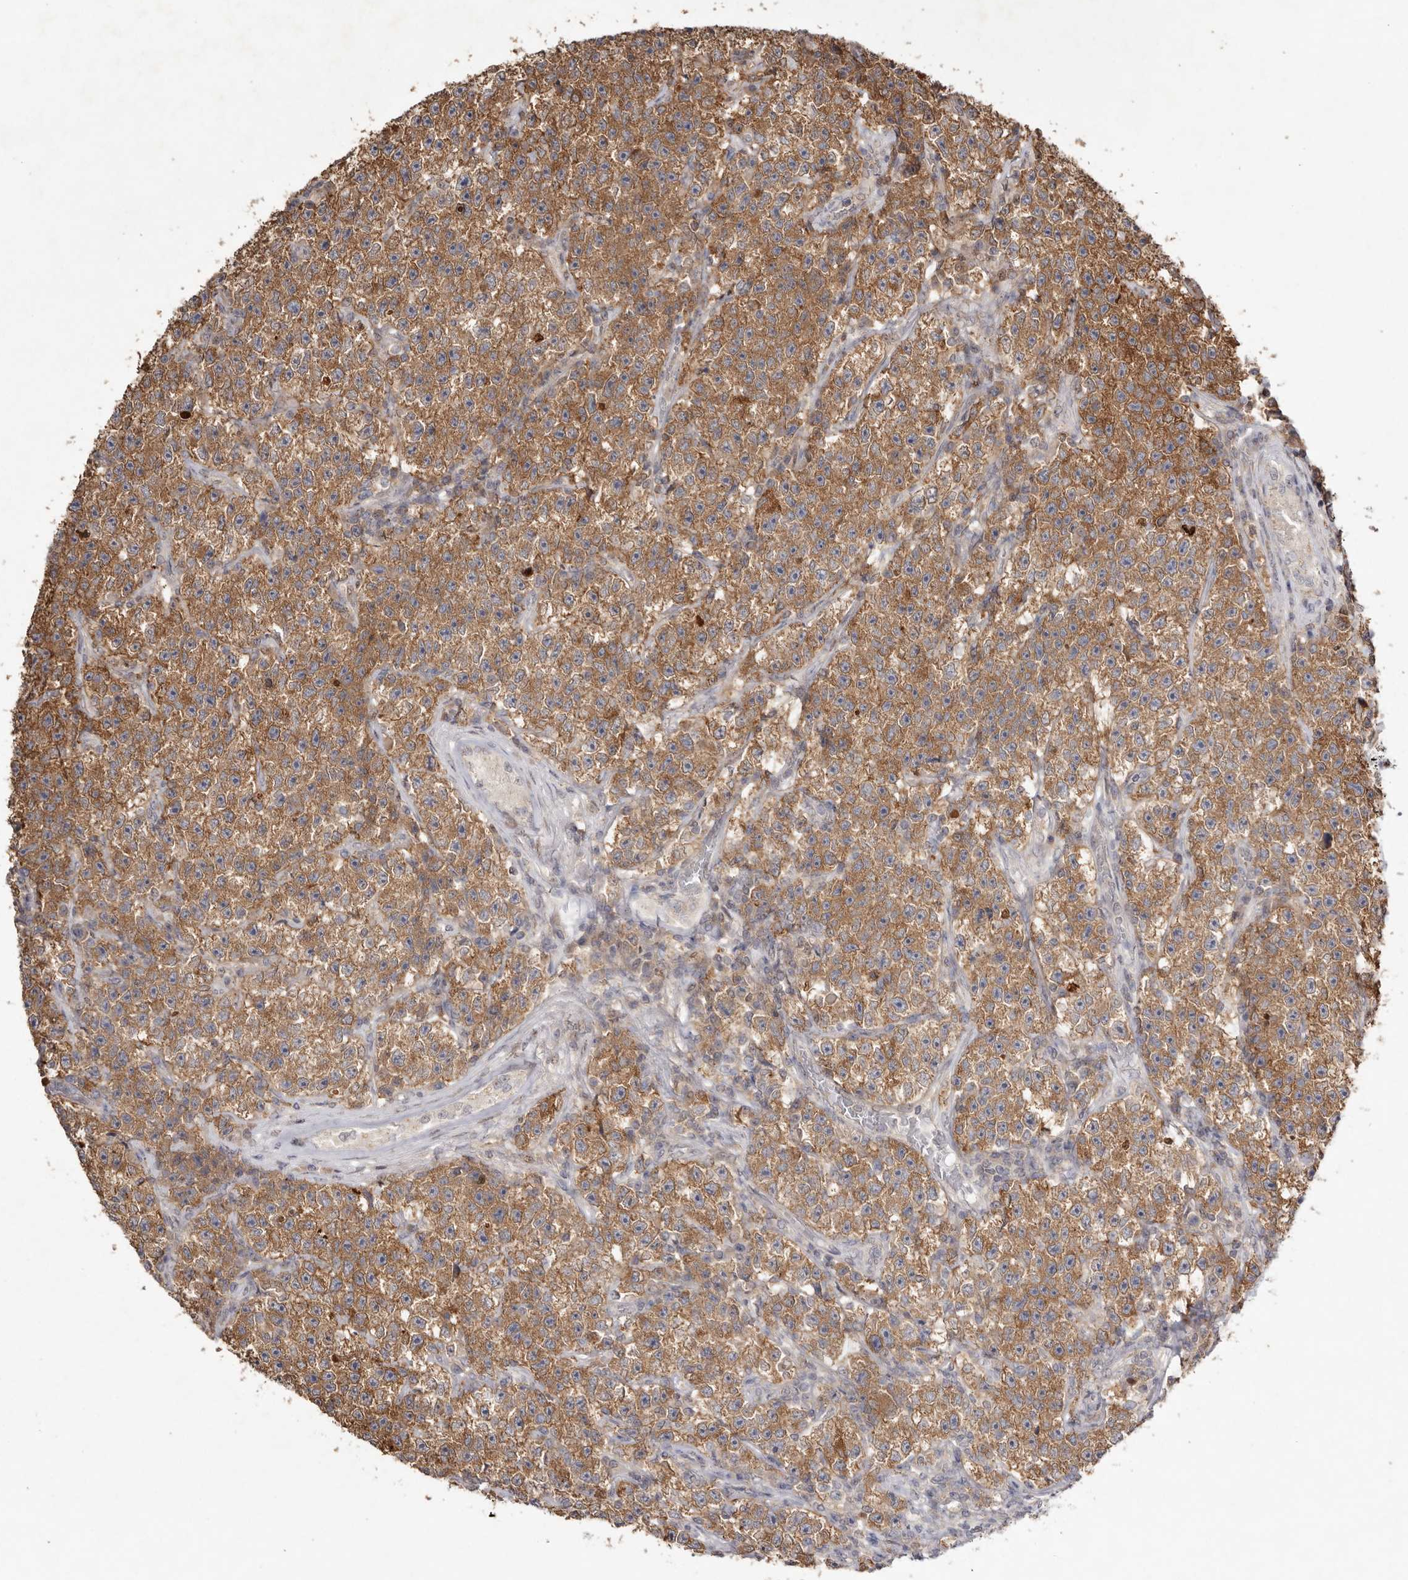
{"staining": {"intensity": "moderate", "quantity": ">75%", "location": "cytoplasmic/membranous"}, "tissue": "testis cancer", "cell_type": "Tumor cells", "image_type": "cancer", "snomed": [{"axis": "morphology", "description": "Seminoma, NOS"}, {"axis": "topography", "description": "Testis"}], "caption": "High-magnification brightfield microscopy of testis seminoma stained with DAB (brown) and counterstained with hematoxylin (blue). tumor cells exhibit moderate cytoplasmic/membranous expression is present in about>75% of cells.", "gene": "TADA1", "patient": {"sex": "male", "age": 22}}